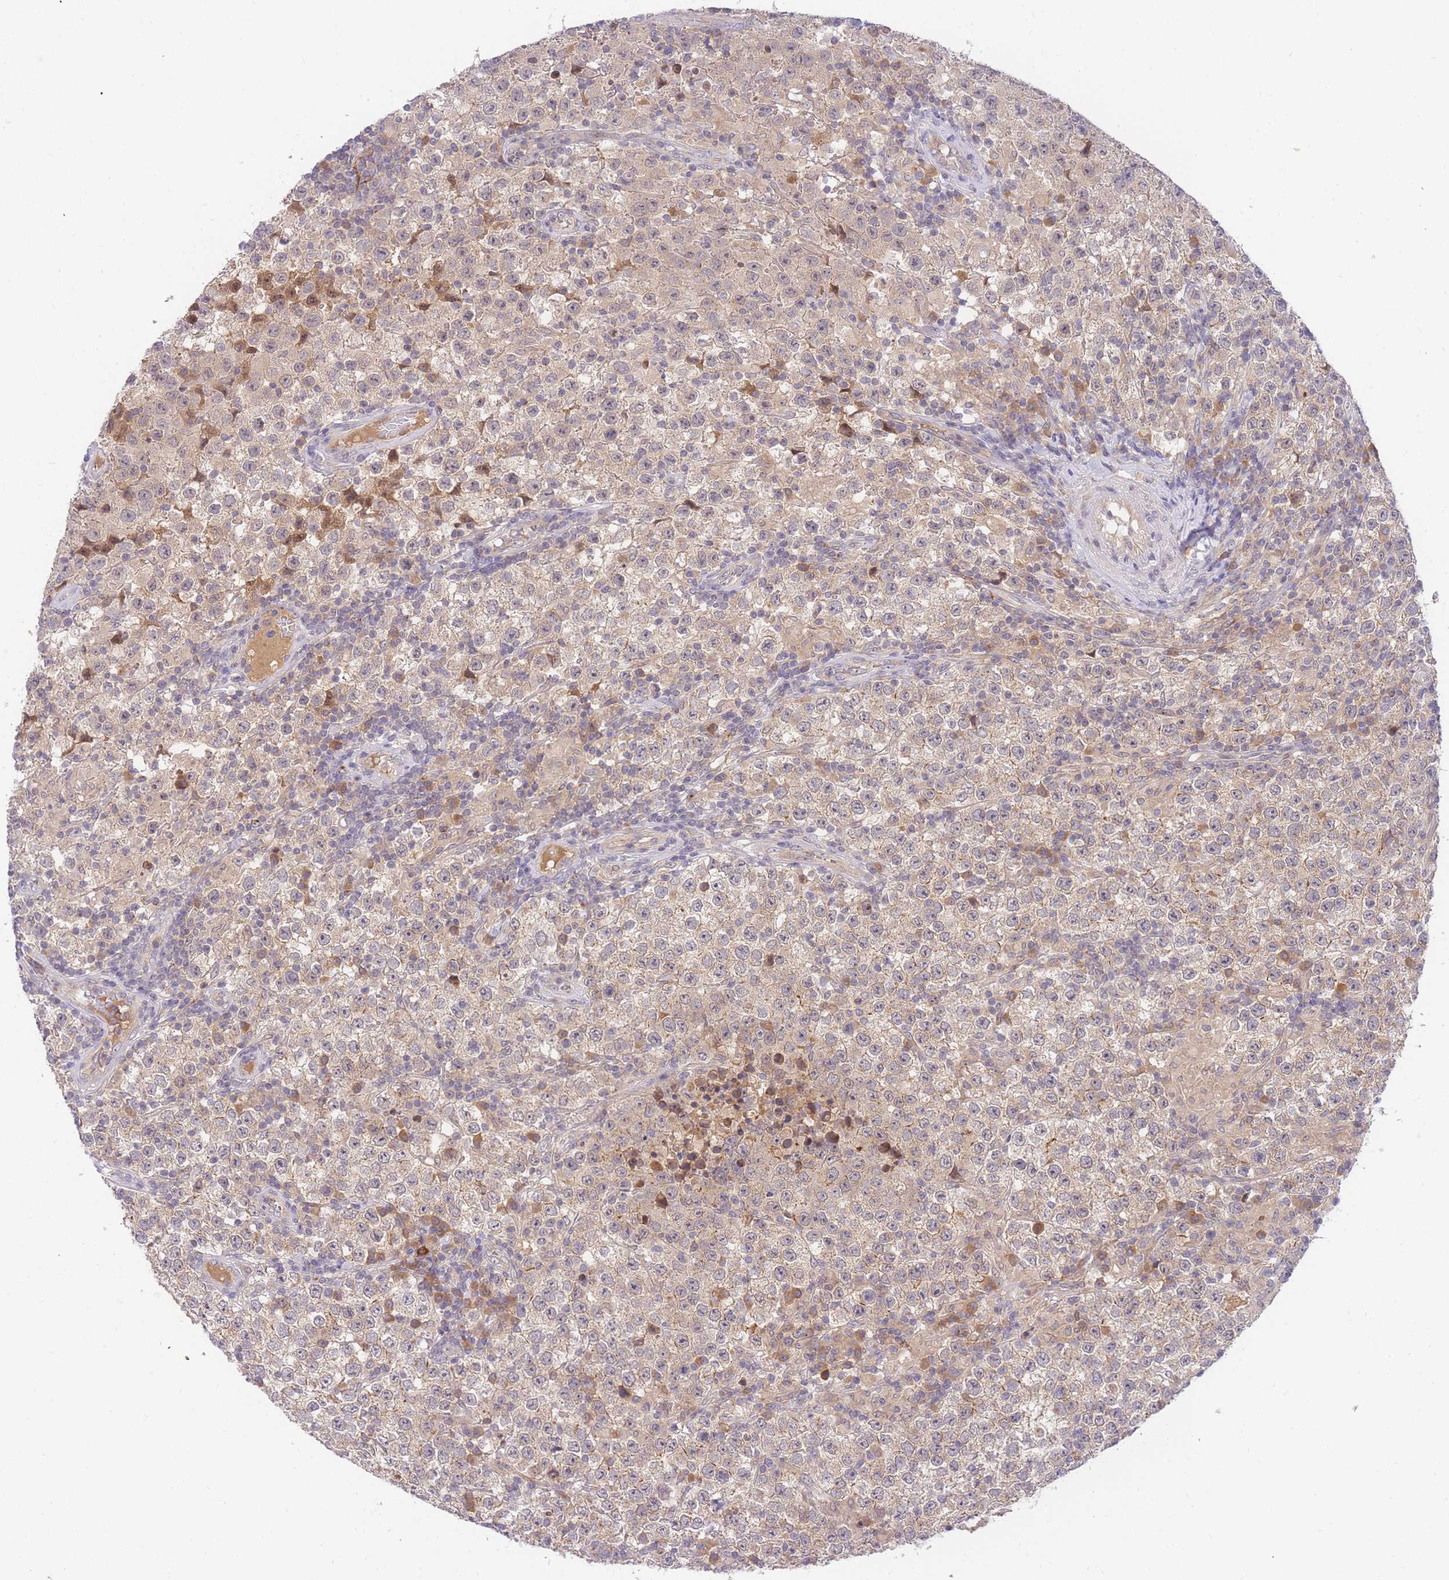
{"staining": {"intensity": "weak", "quantity": "<25%", "location": "cytoplasmic/membranous"}, "tissue": "testis cancer", "cell_type": "Tumor cells", "image_type": "cancer", "snomed": [{"axis": "morphology", "description": "Seminoma, NOS"}, {"axis": "morphology", "description": "Carcinoma, Embryonal, NOS"}, {"axis": "topography", "description": "Testis"}], "caption": "The histopathology image demonstrates no significant expression in tumor cells of testis seminoma.", "gene": "ZNF577", "patient": {"sex": "male", "age": 41}}